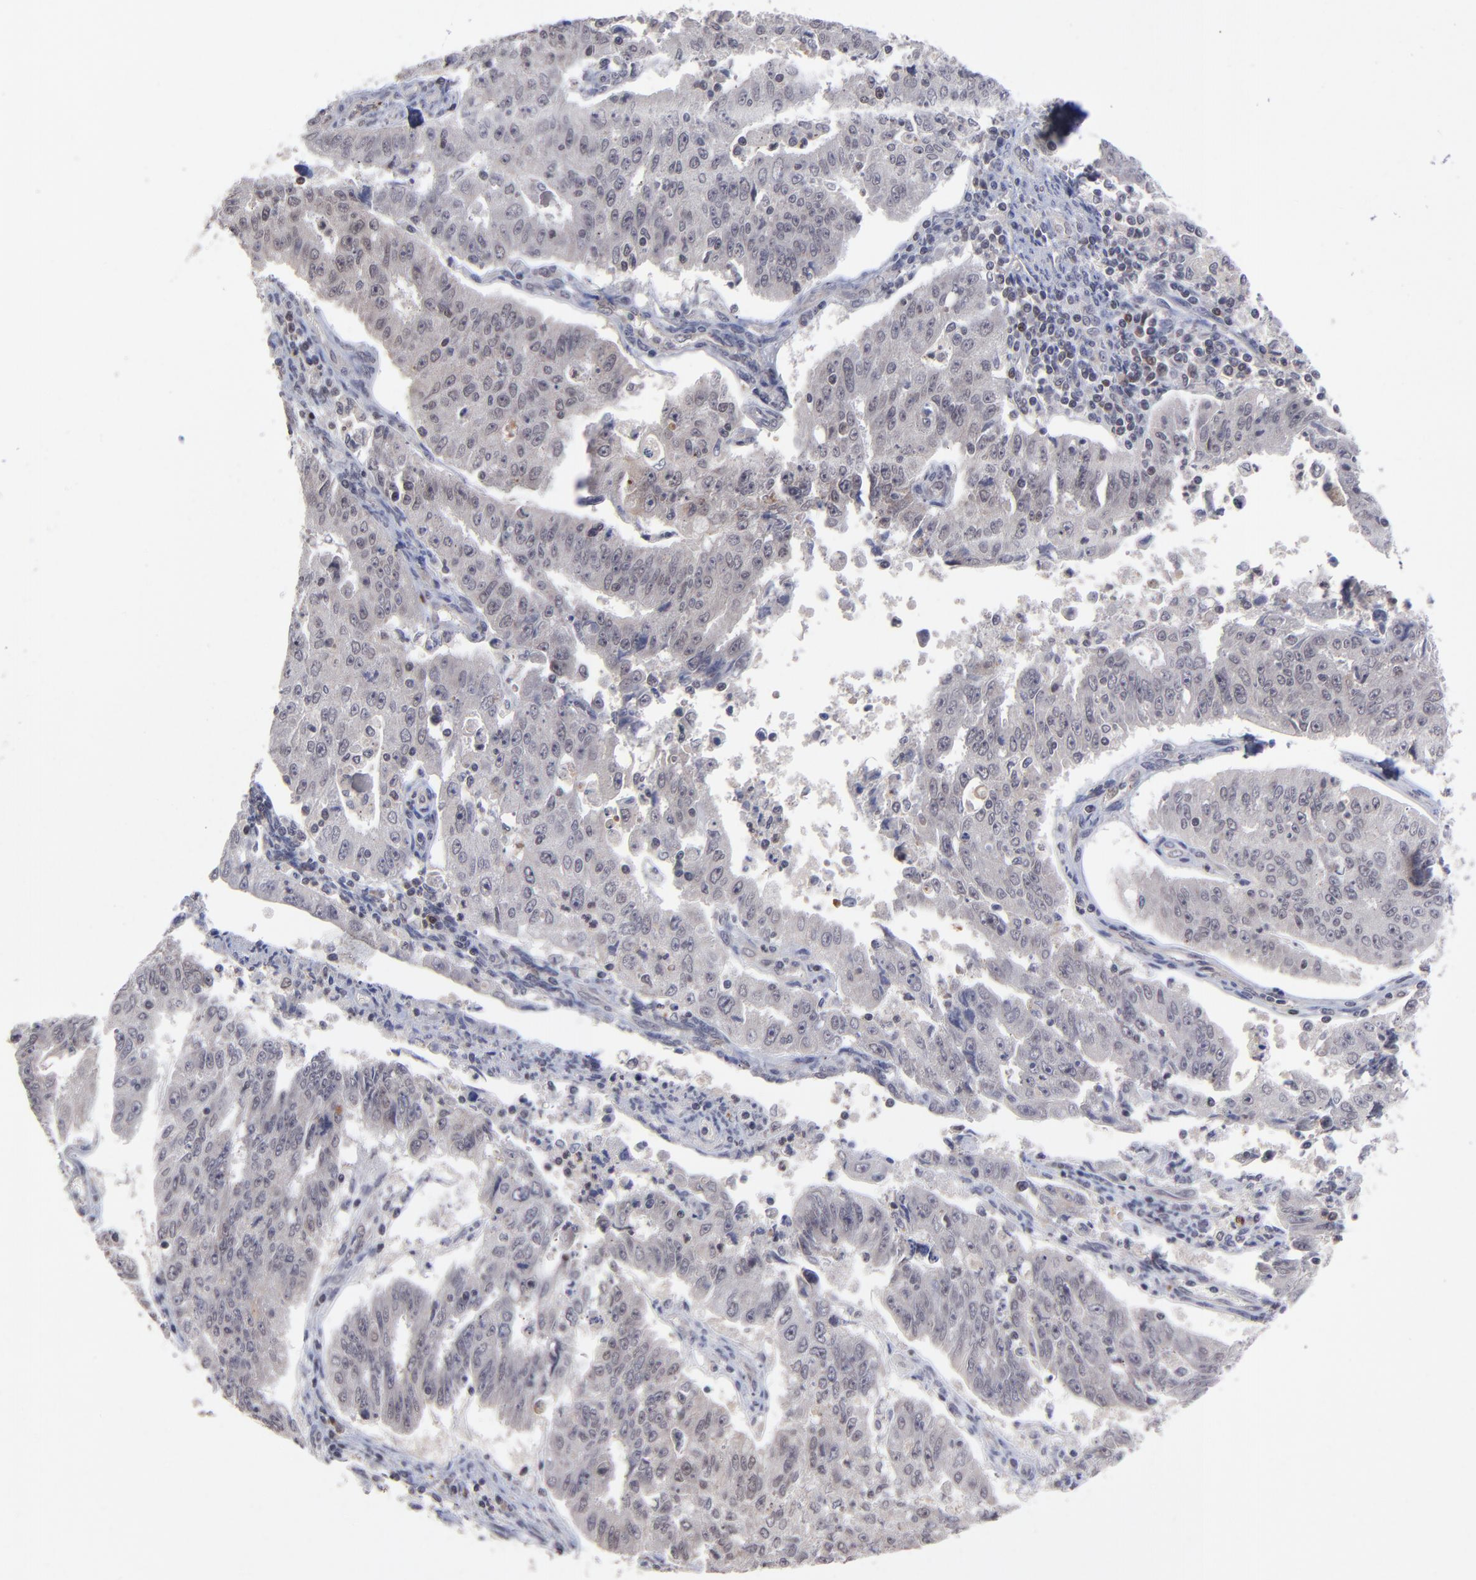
{"staining": {"intensity": "negative", "quantity": "none", "location": "none"}, "tissue": "endometrial cancer", "cell_type": "Tumor cells", "image_type": "cancer", "snomed": [{"axis": "morphology", "description": "Adenocarcinoma, NOS"}, {"axis": "topography", "description": "Endometrium"}], "caption": "Immunohistochemistry (IHC) micrograph of neoplastic tissue: human adenocarcinoma (endometrial) stained with DAB exhibits no significant protein positivity in tumor cells.", "gene": "ZNF419", "patient": {"sex": "female", "age": 42}}